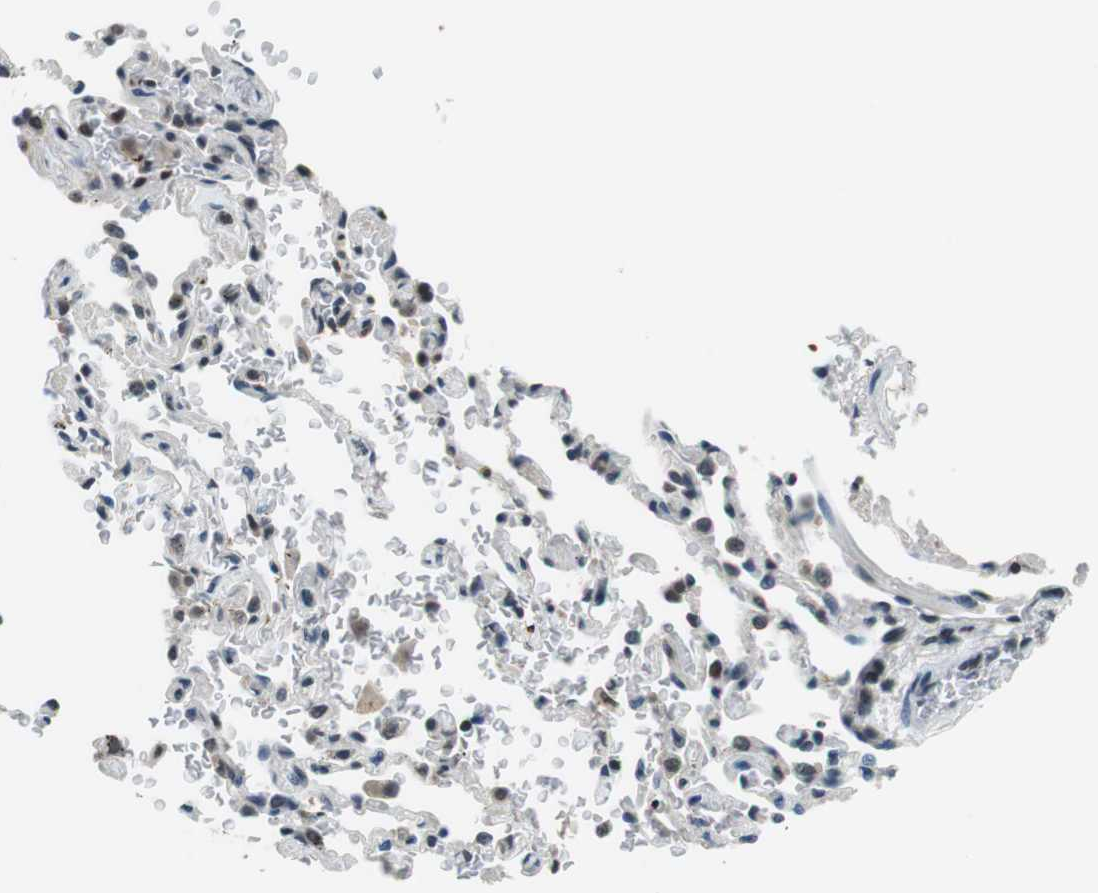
{"staining": {"intensity": "moderate", "quantity": ">75%", "location": "cytoplasmic/membranous,nuclear"}, "tissue": "bronchus", "cell_type": "Respiratory epithelial cells", "image_type": "normal", "snomed": [{"axis": "morphology", "description": "Normal tissue, NOS"}, {"axis": "morphology", "description": "Malignant melanoma, Metastatic site"}, {"axis": "topography", "description": "Bronchus"}, {"axis": "topography", "description": "Lung"}], "caption": "Immunohistochemistry (DAB) staining of normal bronchus shows moderate cytoplasmic/membranous,nuclear protein positivity in approximately >75% of respiratory epithelial cells.", "gene": "NEK4", "patient": {"sex": "male", "age": 64}}